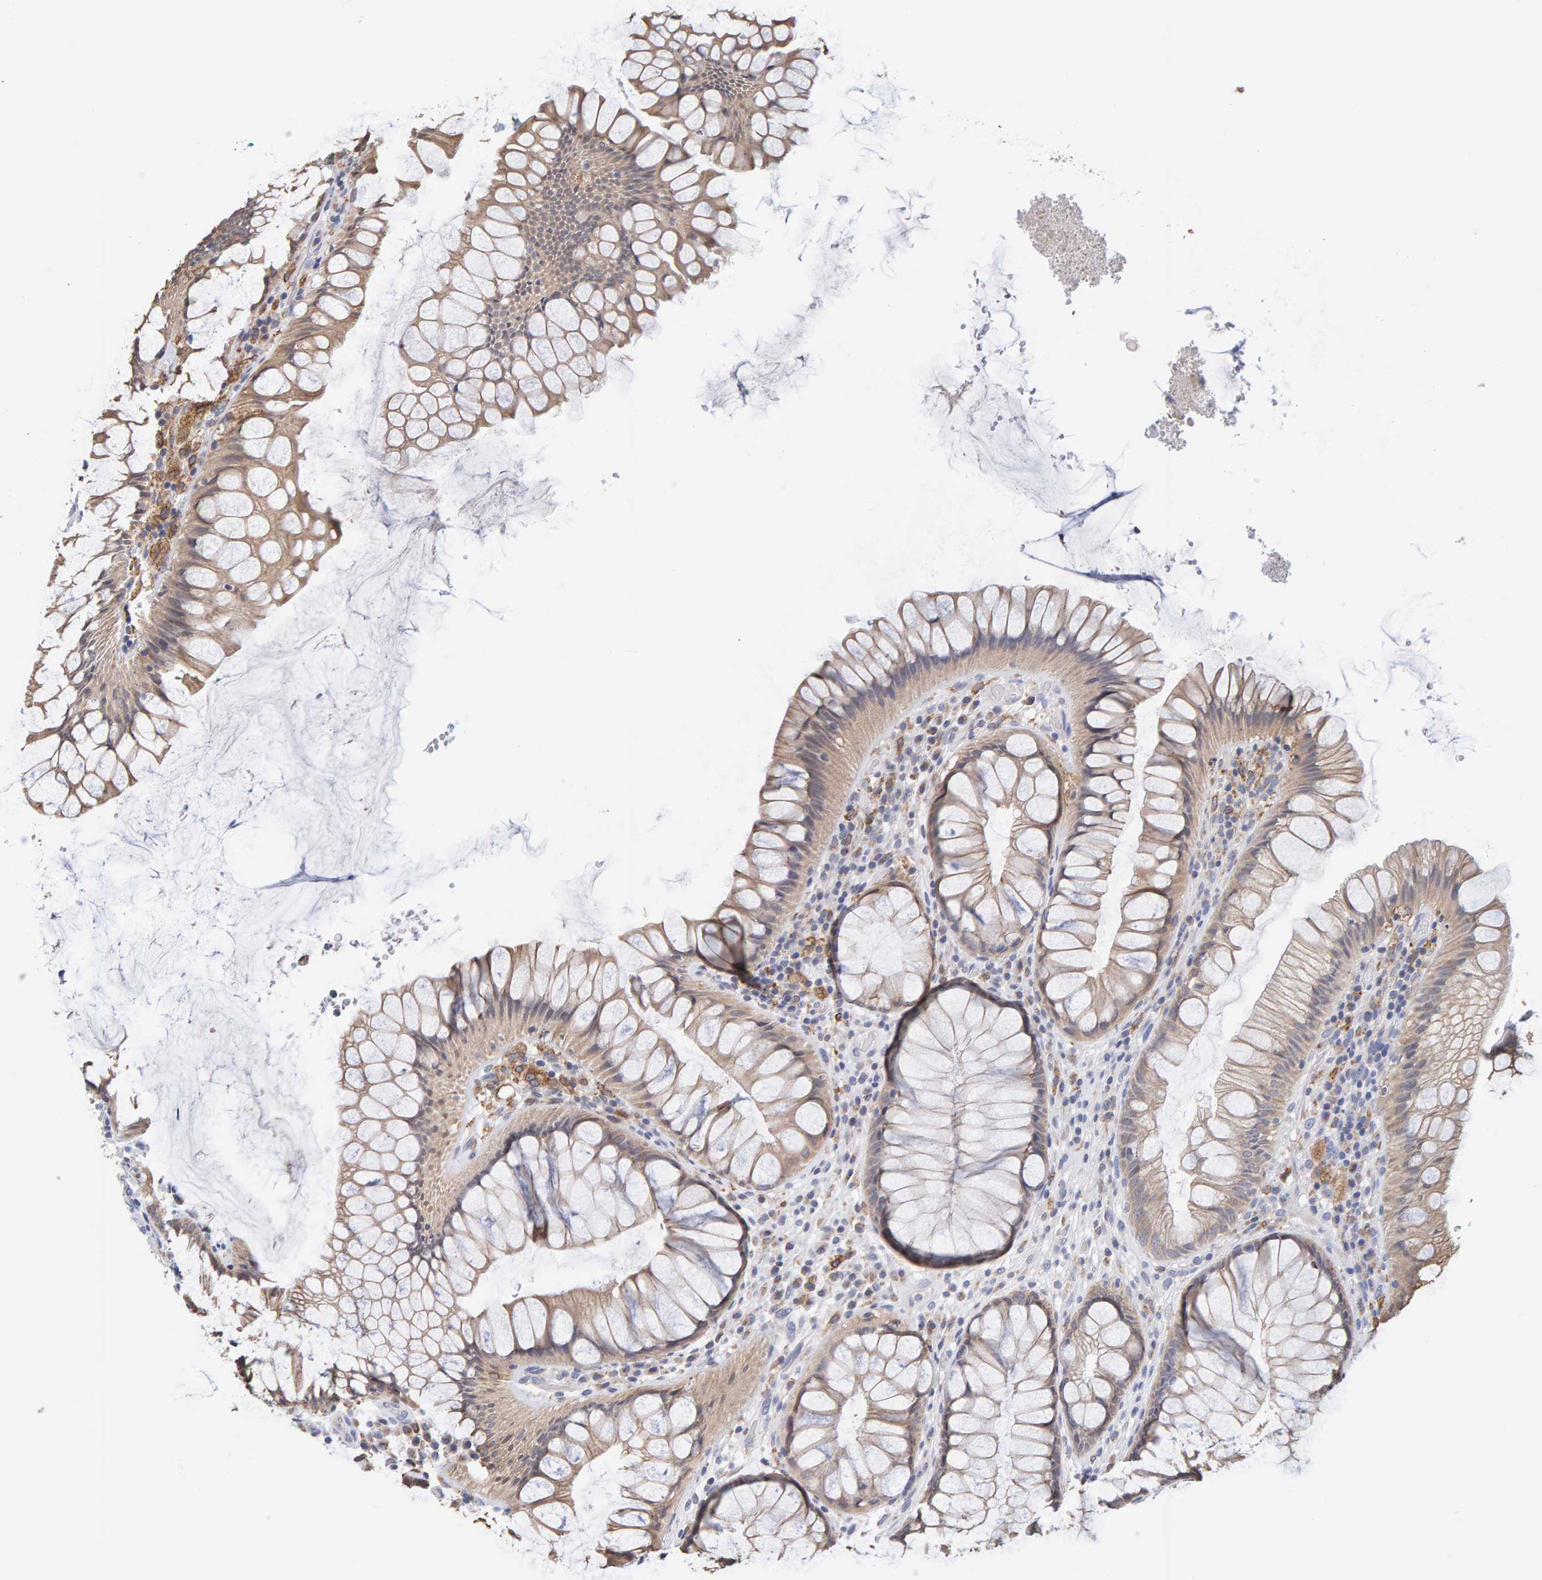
{"staining": {"intensity": "moderate", "quantity": ">75%", "location": "cytoplasmic/membranous"}, "tissue": "rectum", "cell_type": "Glandular cells", "image_type": "normal", "snomed": [{"axis": "morphology", "description": "Normal tissue, NOS"}, {"axis": "topography", "description": "Rectum"}], "caption": "The image reveals immunohistochemical staining of benign rectum. There is moderate cytoplasmic/membranous positivity is identified in approximately >75% of glandular cells.", "gene": "SGPL1", "patient": {"sex": "male", "age": 51}}